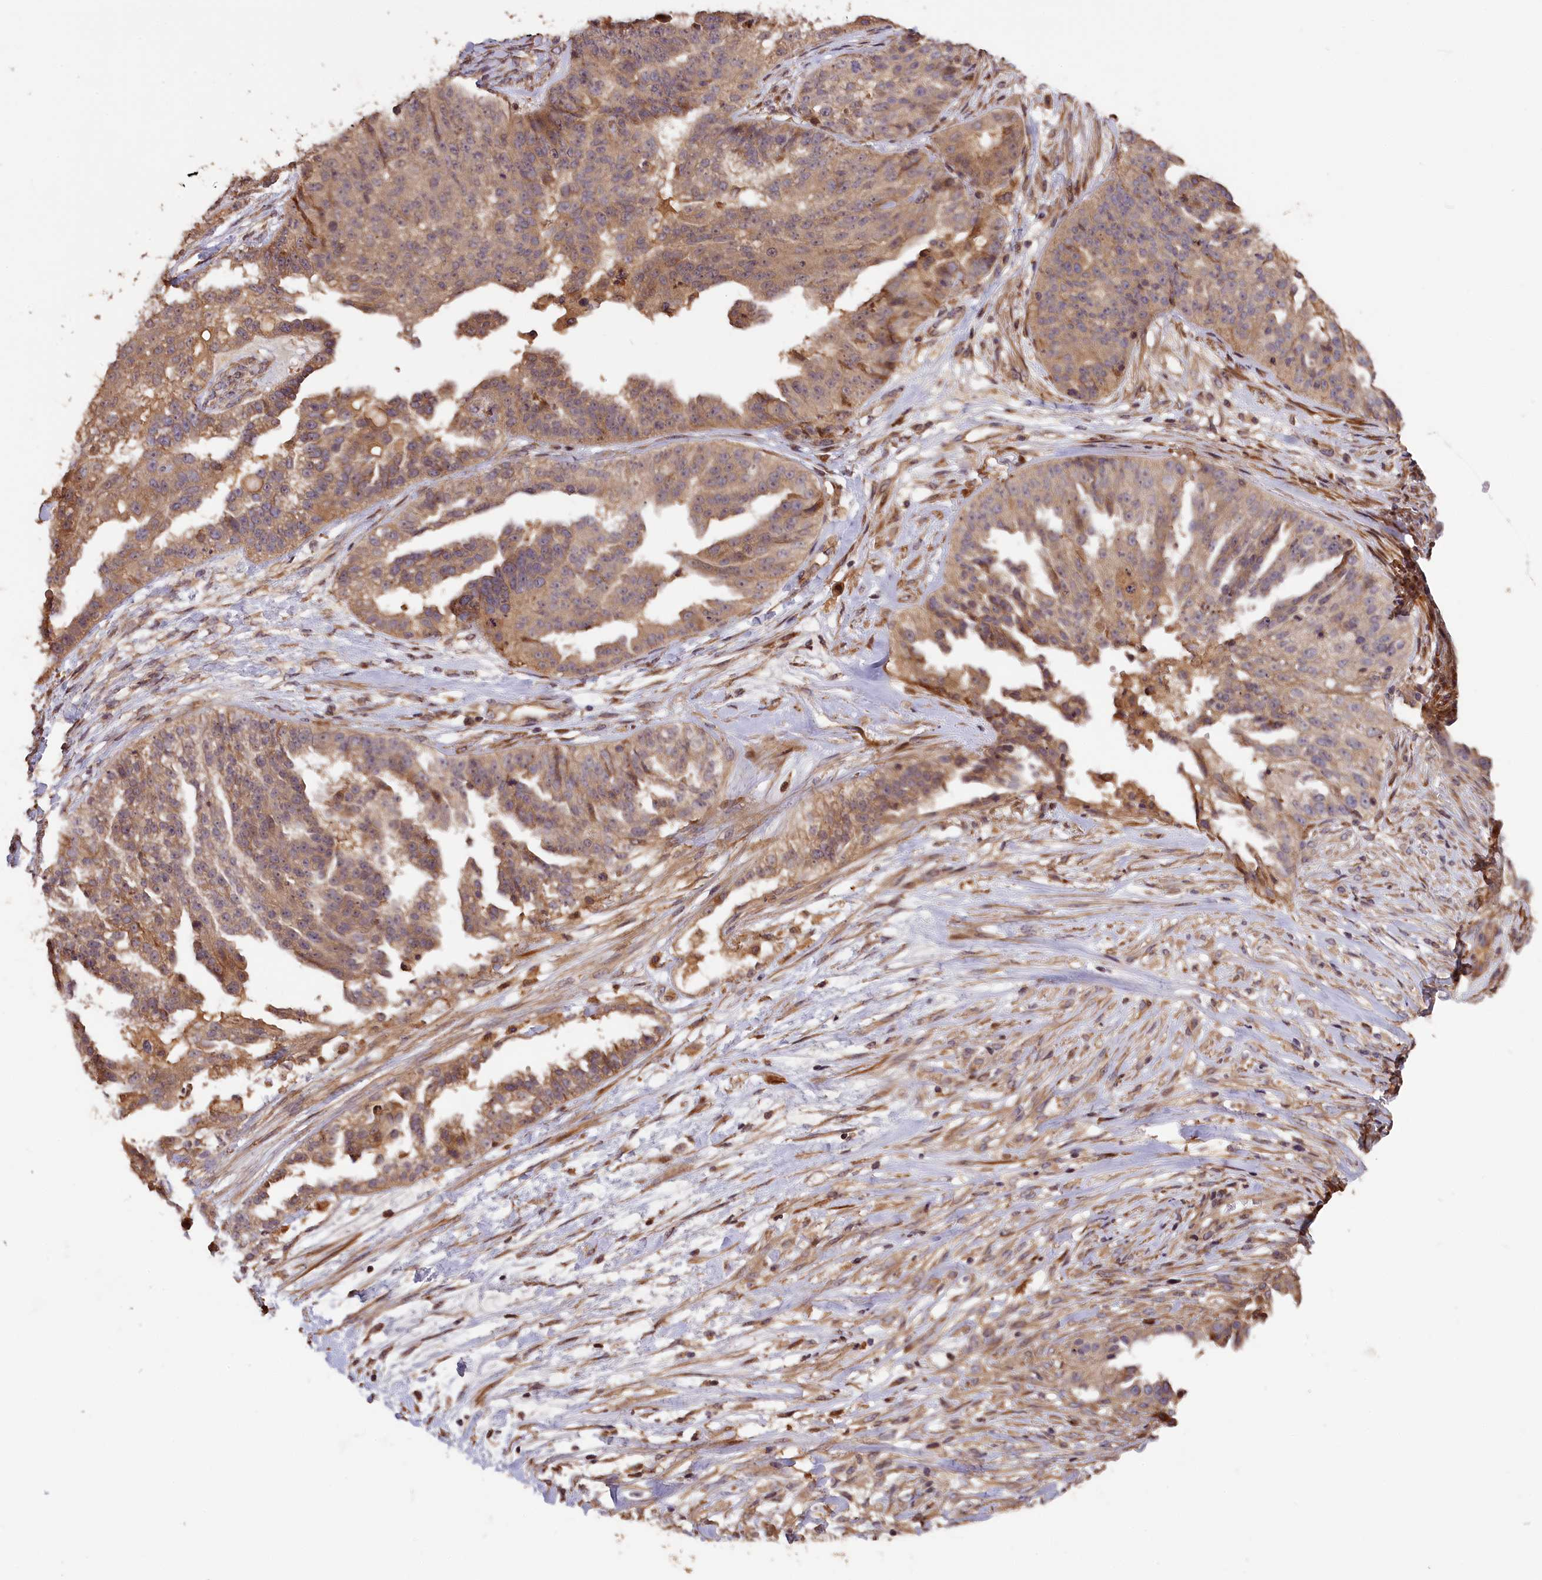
{"staining": {"intensity": "weak", "quantity": ">75%", "location": "cytoplasmic/membranous,nuclear"}, "tissue": "ovarian cancer", "cell_type": "Tumor cells", "image_type": "cancer", "snomed": [{"axis": "morphology", "description": "Cystadenocarcinoma, serous, NOS"}, {"axis": "topography", "description": "Ovary"}], "caption": "Protein analysis of serous cystadenocarcinoma (ovarian) tissue shows weak cytoplasmic/membranous and nuclear positivity in approximately >75% of tumor cells. The staining was performed using DAB (3,3'-diaminobenzidine), with brown indicating positive protein expression. Nuclei are stained blue with hematoxylin.", "gene": "DNAJB9", "patient": {"sex": "female", "age": 58}}